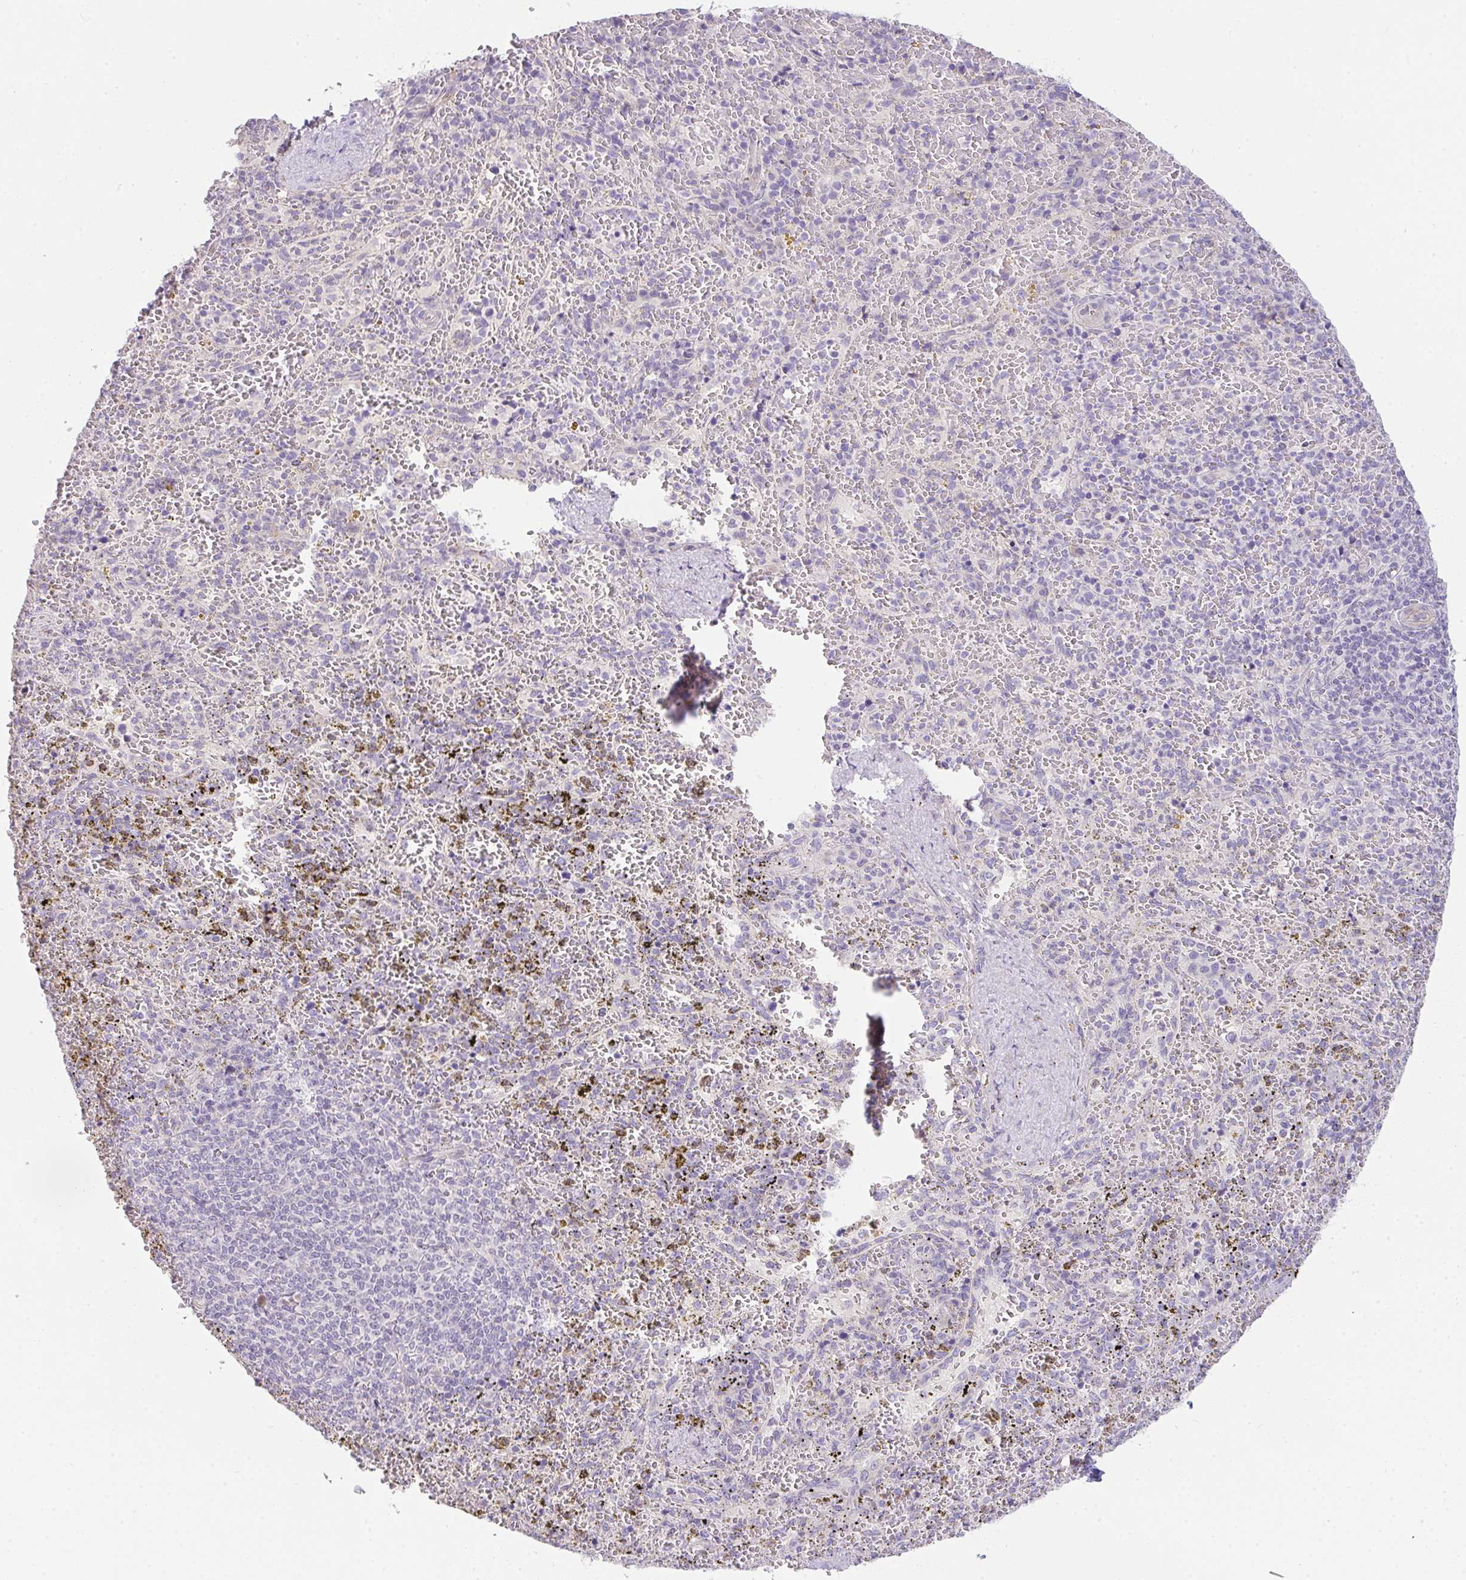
{"staining": {"intensity": "negative", "quantity": "none", "location": "none"}, "tissue": "spleen", "cell_type": "Cells in red pulp", "image_type": "normal", "snomed": [{"axis": "morphology", "description": "Normal tissue, NOS"}, {"axis": "topography", "description": "Spleen"}], "caption": "This is an IHC image of normal human spleen. There is no staining in cells in red pulp.", "gene": "FILIP1", "patient": {"sex": "female", "age": 50}}